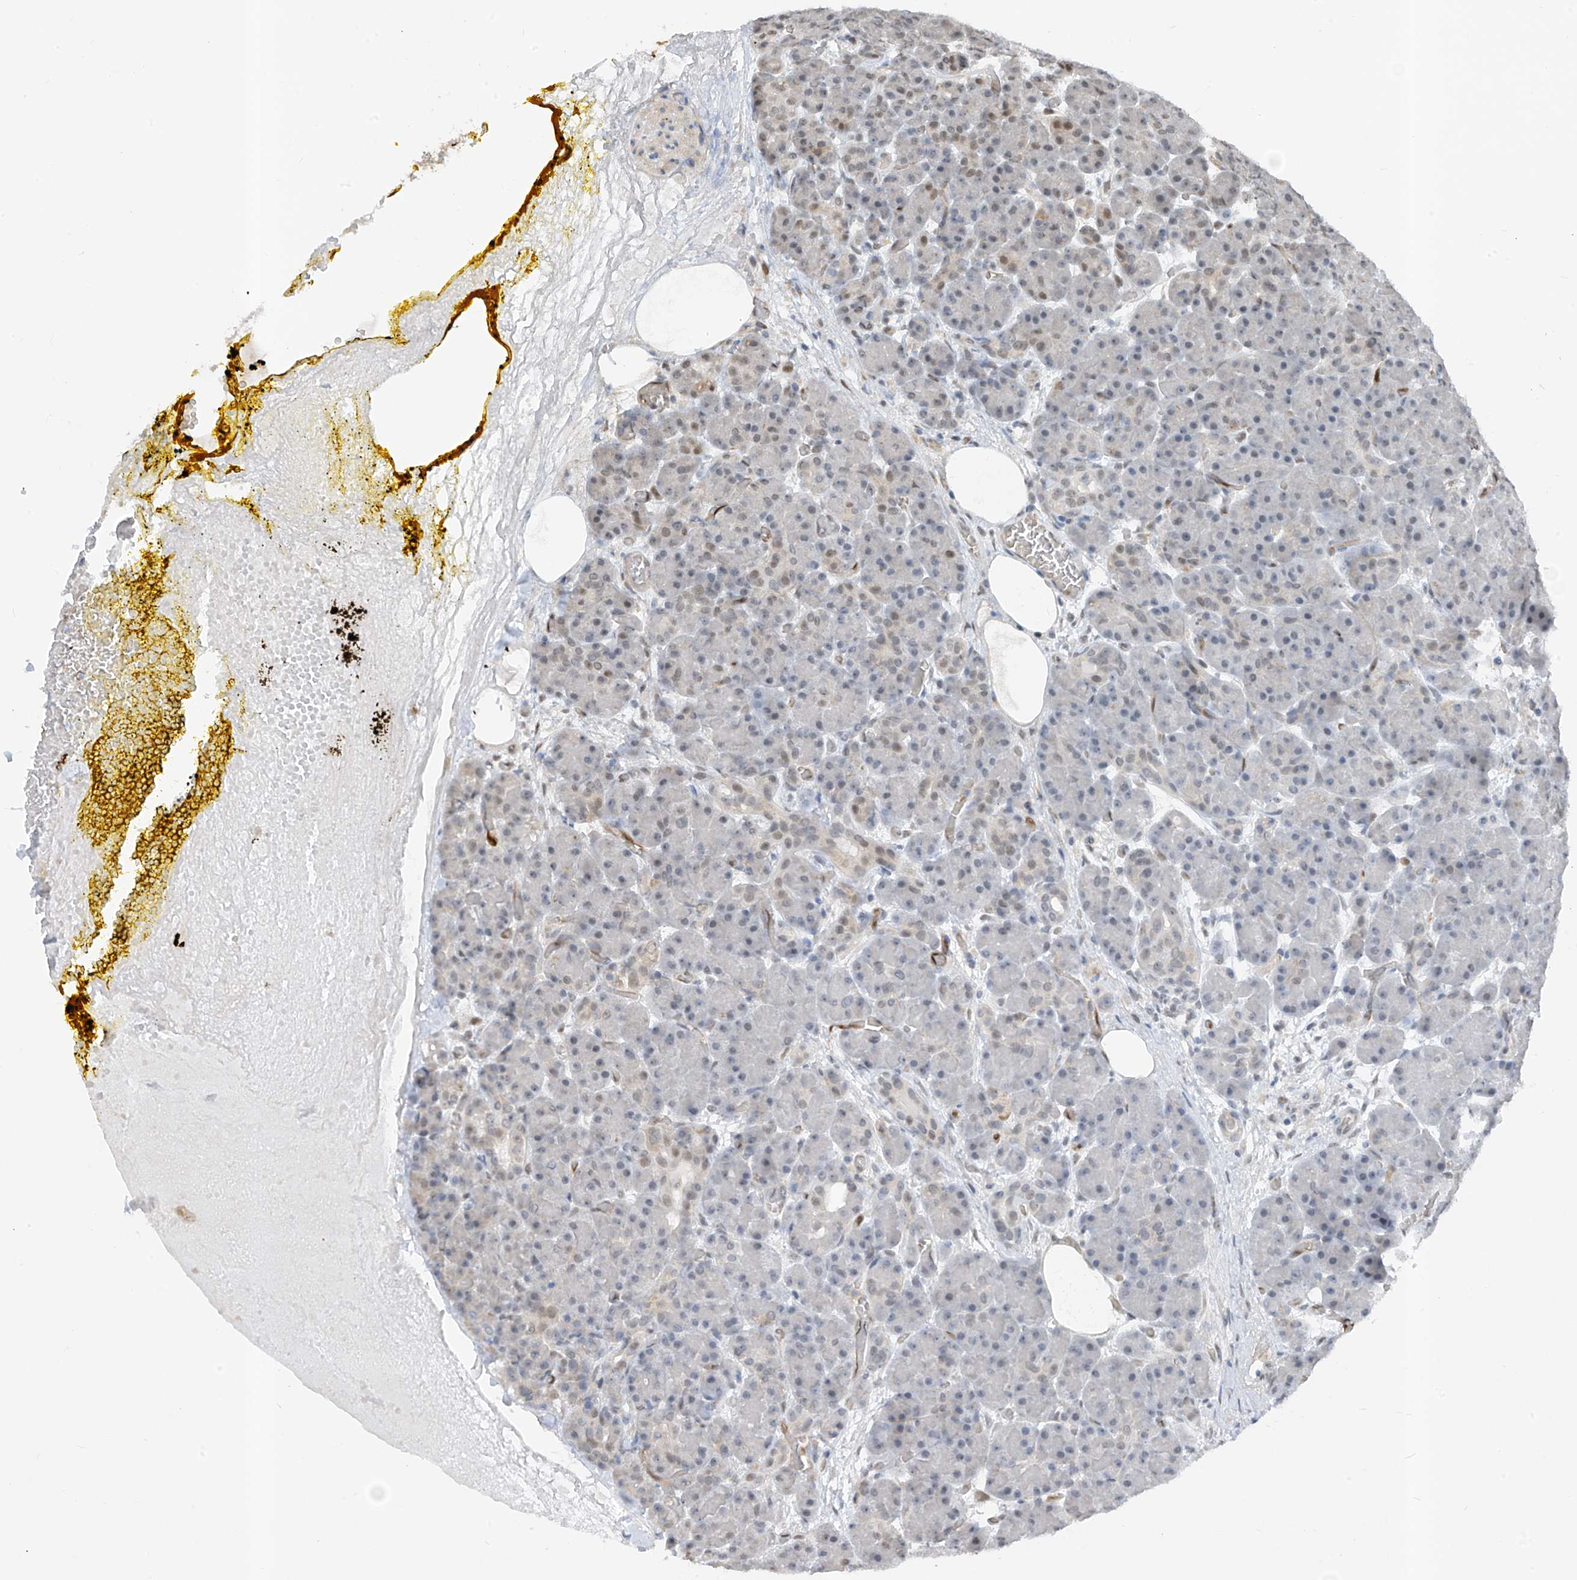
{"staining": {"intensity": "weak", "quantity": "<25%", "location": "nuclear"}, "tissue": "pancreas", "cell_type": "Exocrine glandular cells", "image_type": "normal", "snomed": [{"axis": "morphology", "description": "Normal tissue, NOS"}, {"axis": "topography", "description": "Pancreas"}], "caption": "Immunohistochemistry of normal pancreas shows no expression in exocrine glandular cells.", "gene": "RBP7", "patient": {"sex": "male", "age": 63}}